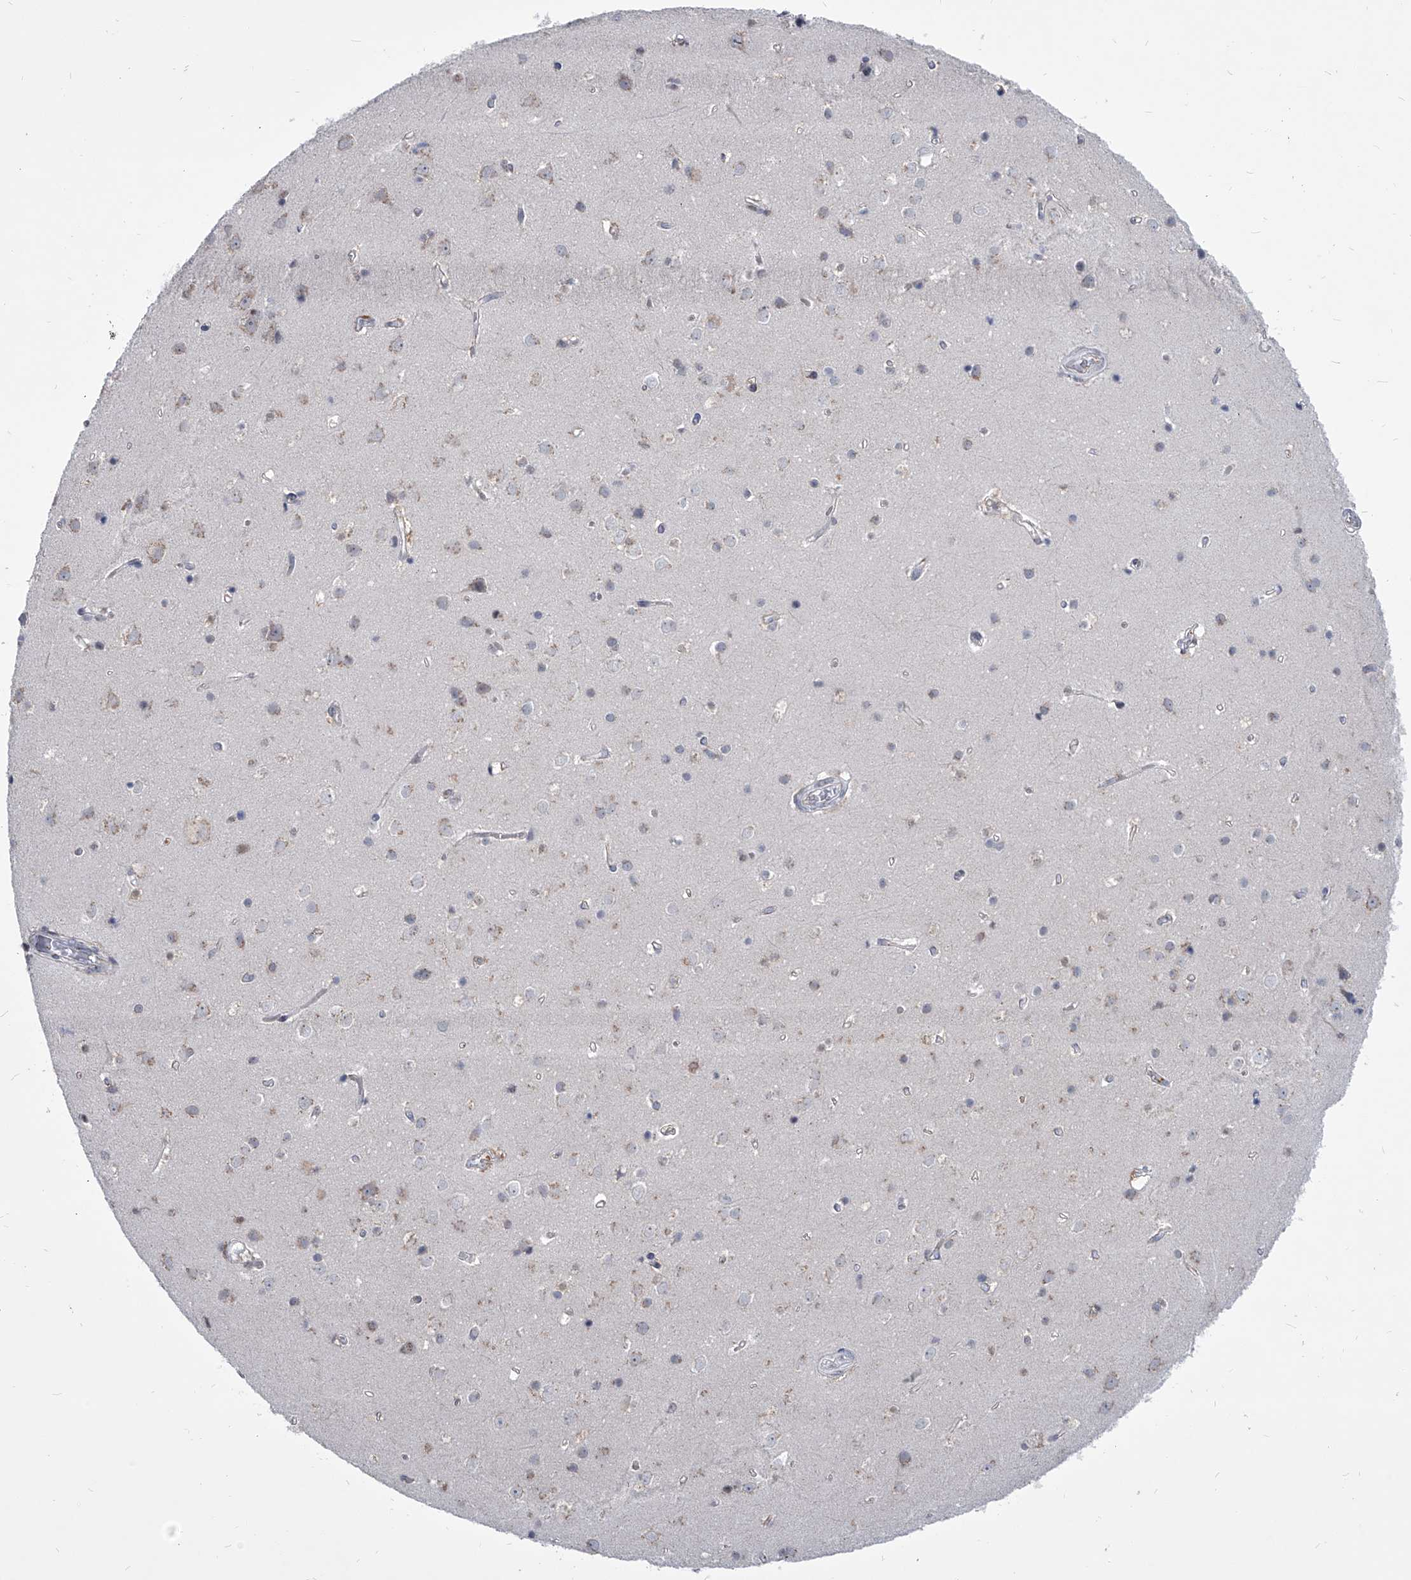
{"staining": {"intensity": "negative", "quantity": "none", "location": "none"}, "tissue": "cerebral cortex", "cell_type": "Endothelial cells", "image_type": "normal", "snomed": [{"axis": "morphology", "description": "Normal tissue, NOS"}, {"axis": "topography", "description": "Cerebral cortex"}], "caption": "This is a histopathology image of immunohistochemistry (IHC) staining of normal cerebral cortex, which shows no staining in endothelial cells. (Immunohistochemistry (ihc), brightfield microscopy, high magnification).", "gene": "EVA1C", "patient": {"sex": "male", "age": 54}}